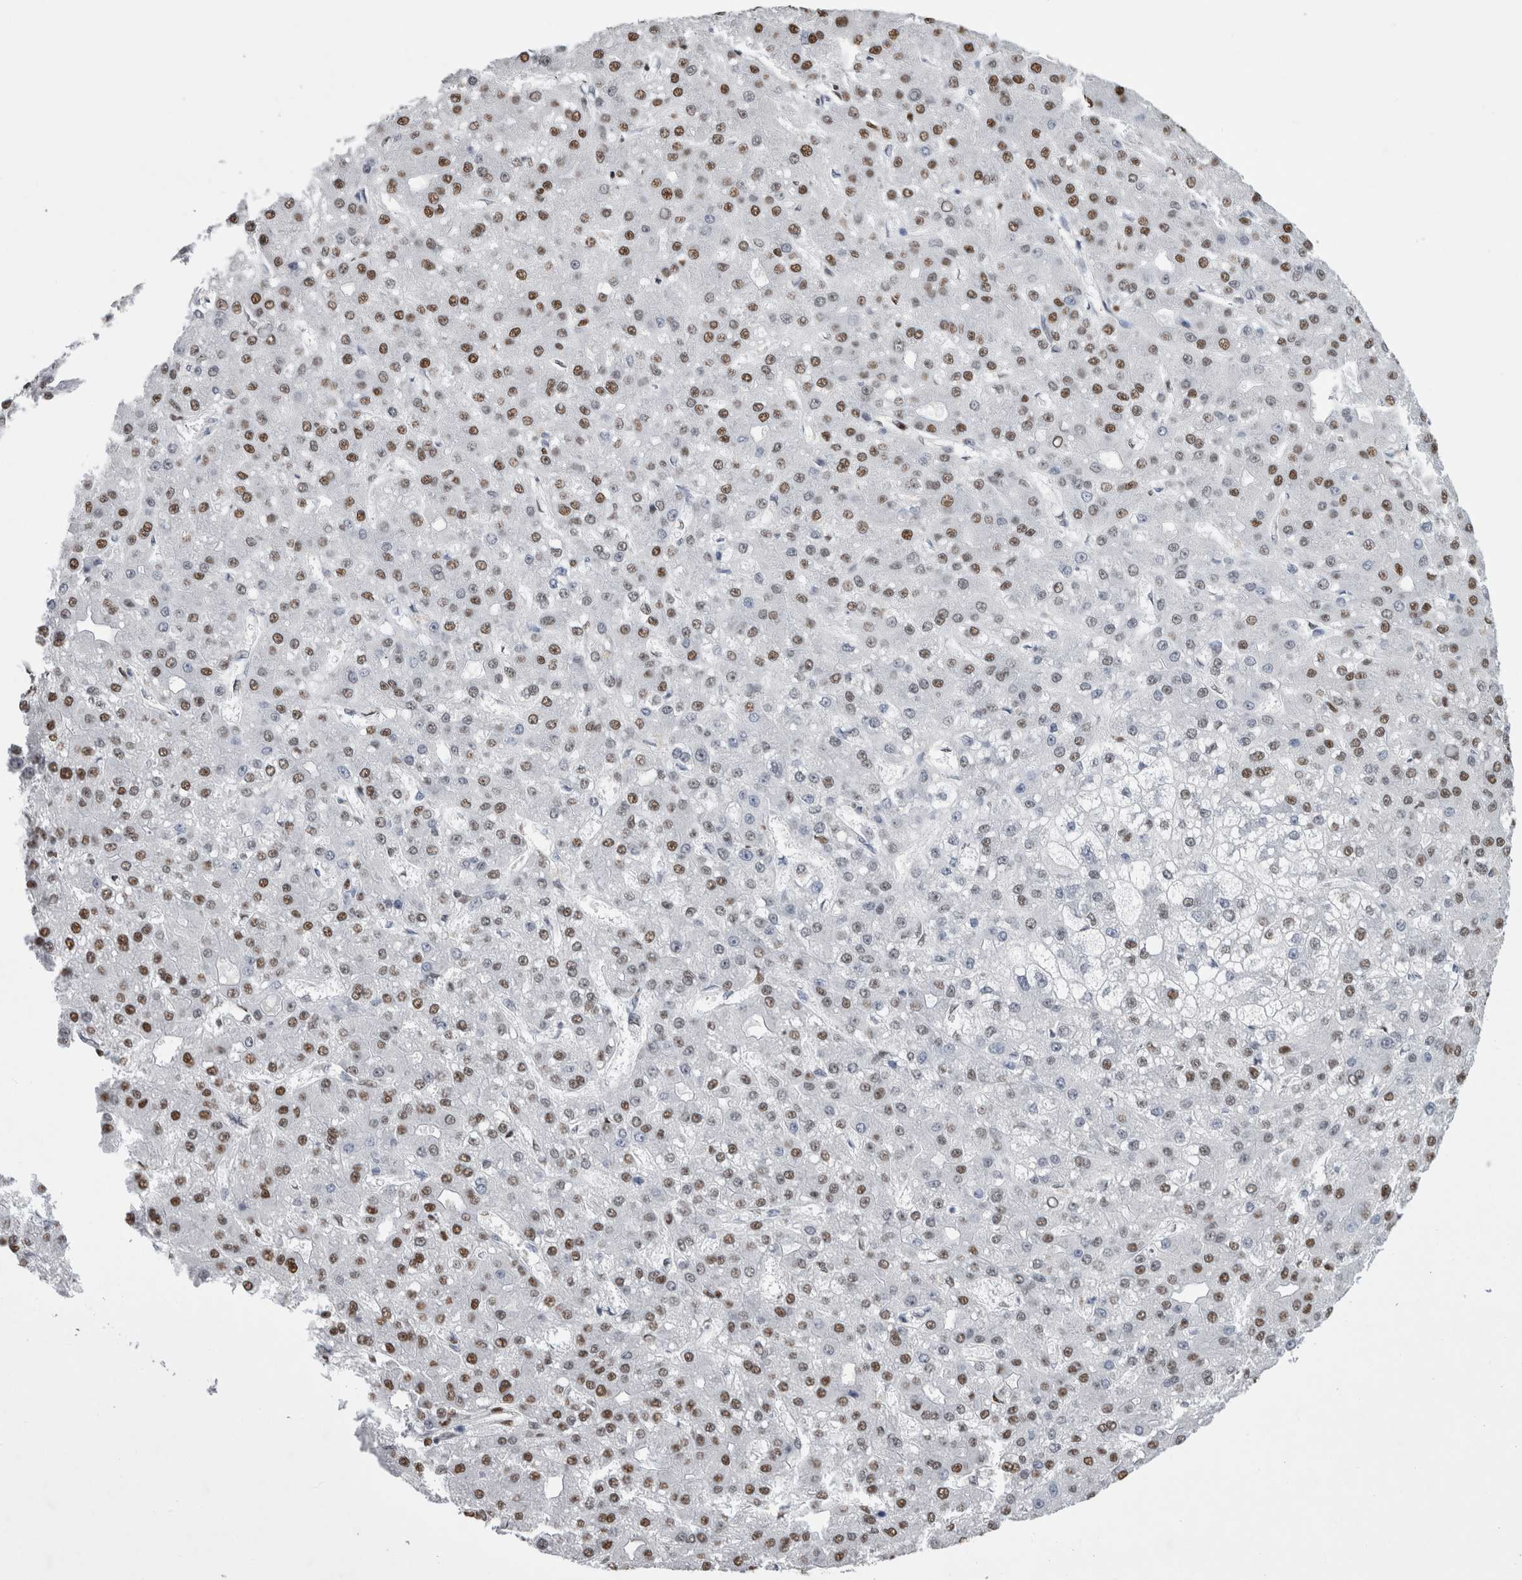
{"staining": {"intensity": "moderate", "quantity": "<25%", "location": "nuclear"}, "tissue": "liver cancer", "cell_type": "Tumor cells", "image_type": "cancer", "snomed": [{"axis": "morphology", "description": "Carcinoma, Hepatocellular, NOS"}, {"axis": "topography", "description": "Liver"}], "caption": "Brown immunohistochemical staining in hepatocellular carcinoma (liver) shows moderate nuclear positivity in about <25% of tumor cells.", "gene": "ALPK3", "patient": {"sex": "male", "age": 67}}